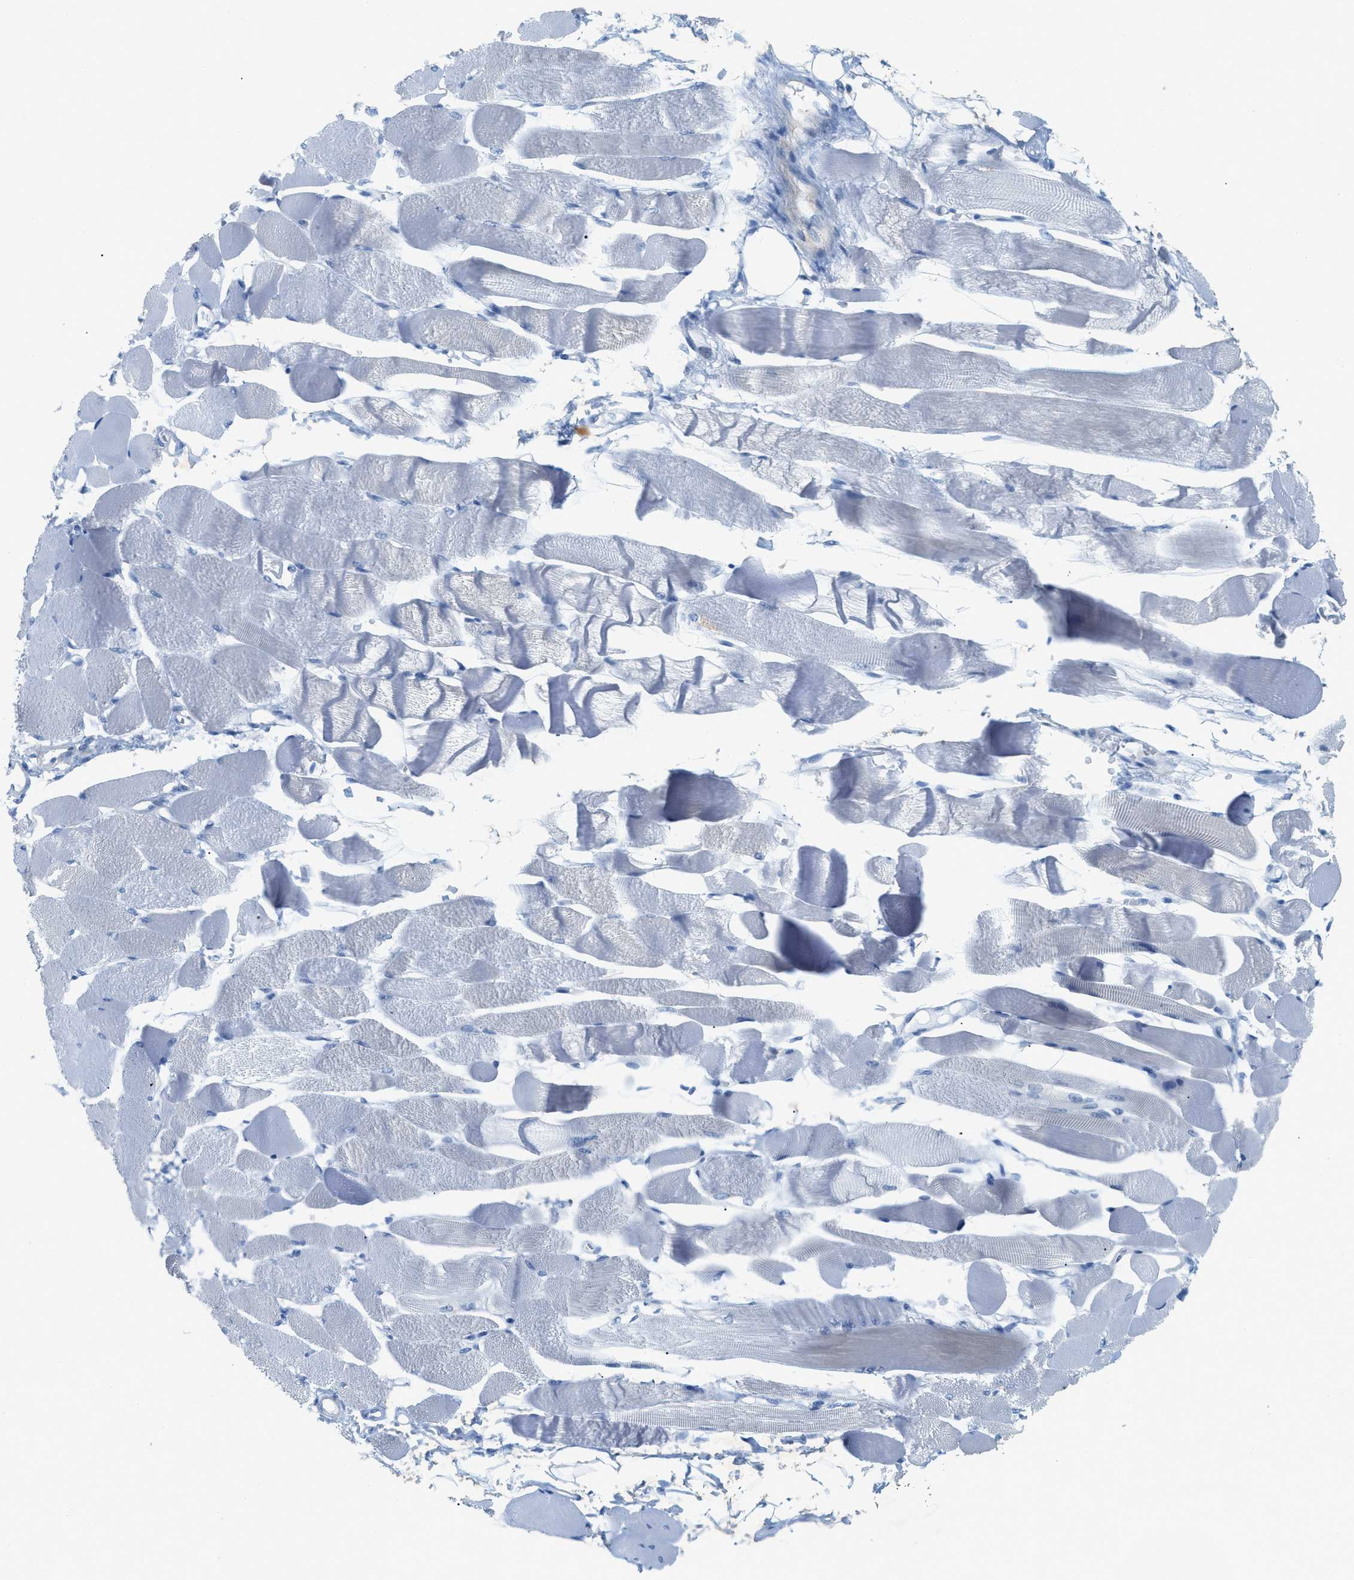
{"staining": {"intensity": "negative", "quantity": "none", "location": "none"}, "tissue": "skeletal muscle", "cell_type": "Myocytes", "image_type": "normal", "snomed": [{"axis": "morphology", "description": "Normal tissue, NOS"}, {"axis": "topography", "description": "Skeletal muscle"}, {"axis": "topography", "description": "Peripheral nerve tissue"}], "caption": "An IHC image of normal skeletal muscle is shown. There is no staining in myocytes of skeletal muscle.", "gene": "HLTF", "patient": {"sex": "female", "age": 84}}